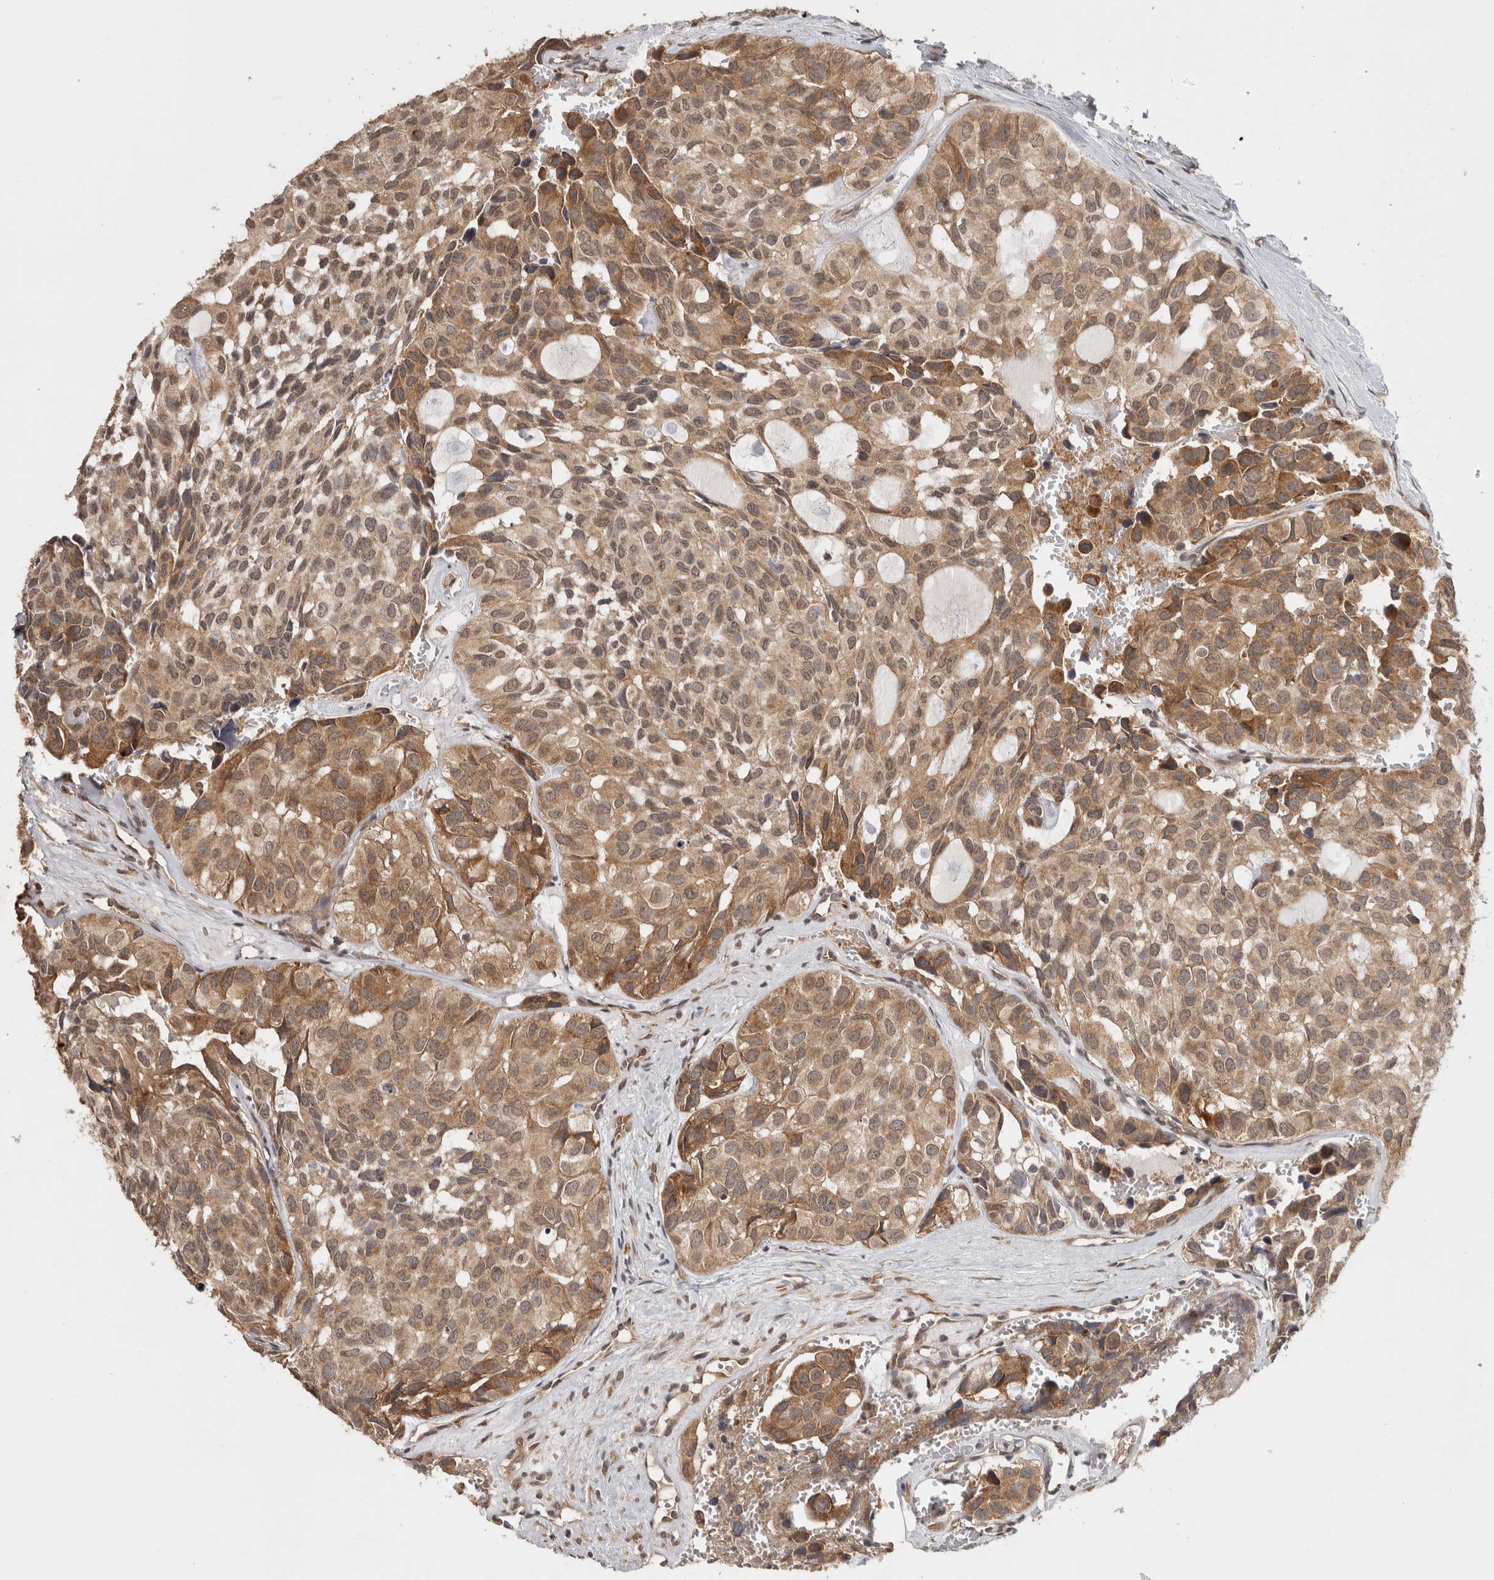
{"staining": {"intensity": "moderate", "quantity": ">75%", "location": "cytoplasmic/membranous"}, "tissue": "head and neck cancer", "cell_type": "Tumor cells", "image_type": "cancer", "snomed": [{"axis": "morphology", "description": "Adenocarcinoma, NOS"}, {"axis": "topography", "description": "Salivary gland, NOS"}, {"axis": "topography", "description": "Head-Neck"}], "caption": "DAB (3,3'-diaminobenzidine) immunohistochemical staining of head and neck cancer exhibits moderate cytoplasmic/membranous protein expression in approximately >75% of tumor cells. The staining was performed using DAB, with brown indicating positive protein expression. Nuclei are stained blue with hematoxylin.", "gene": "HMOX2", "patient": {"sex": "female", "age": 76}}